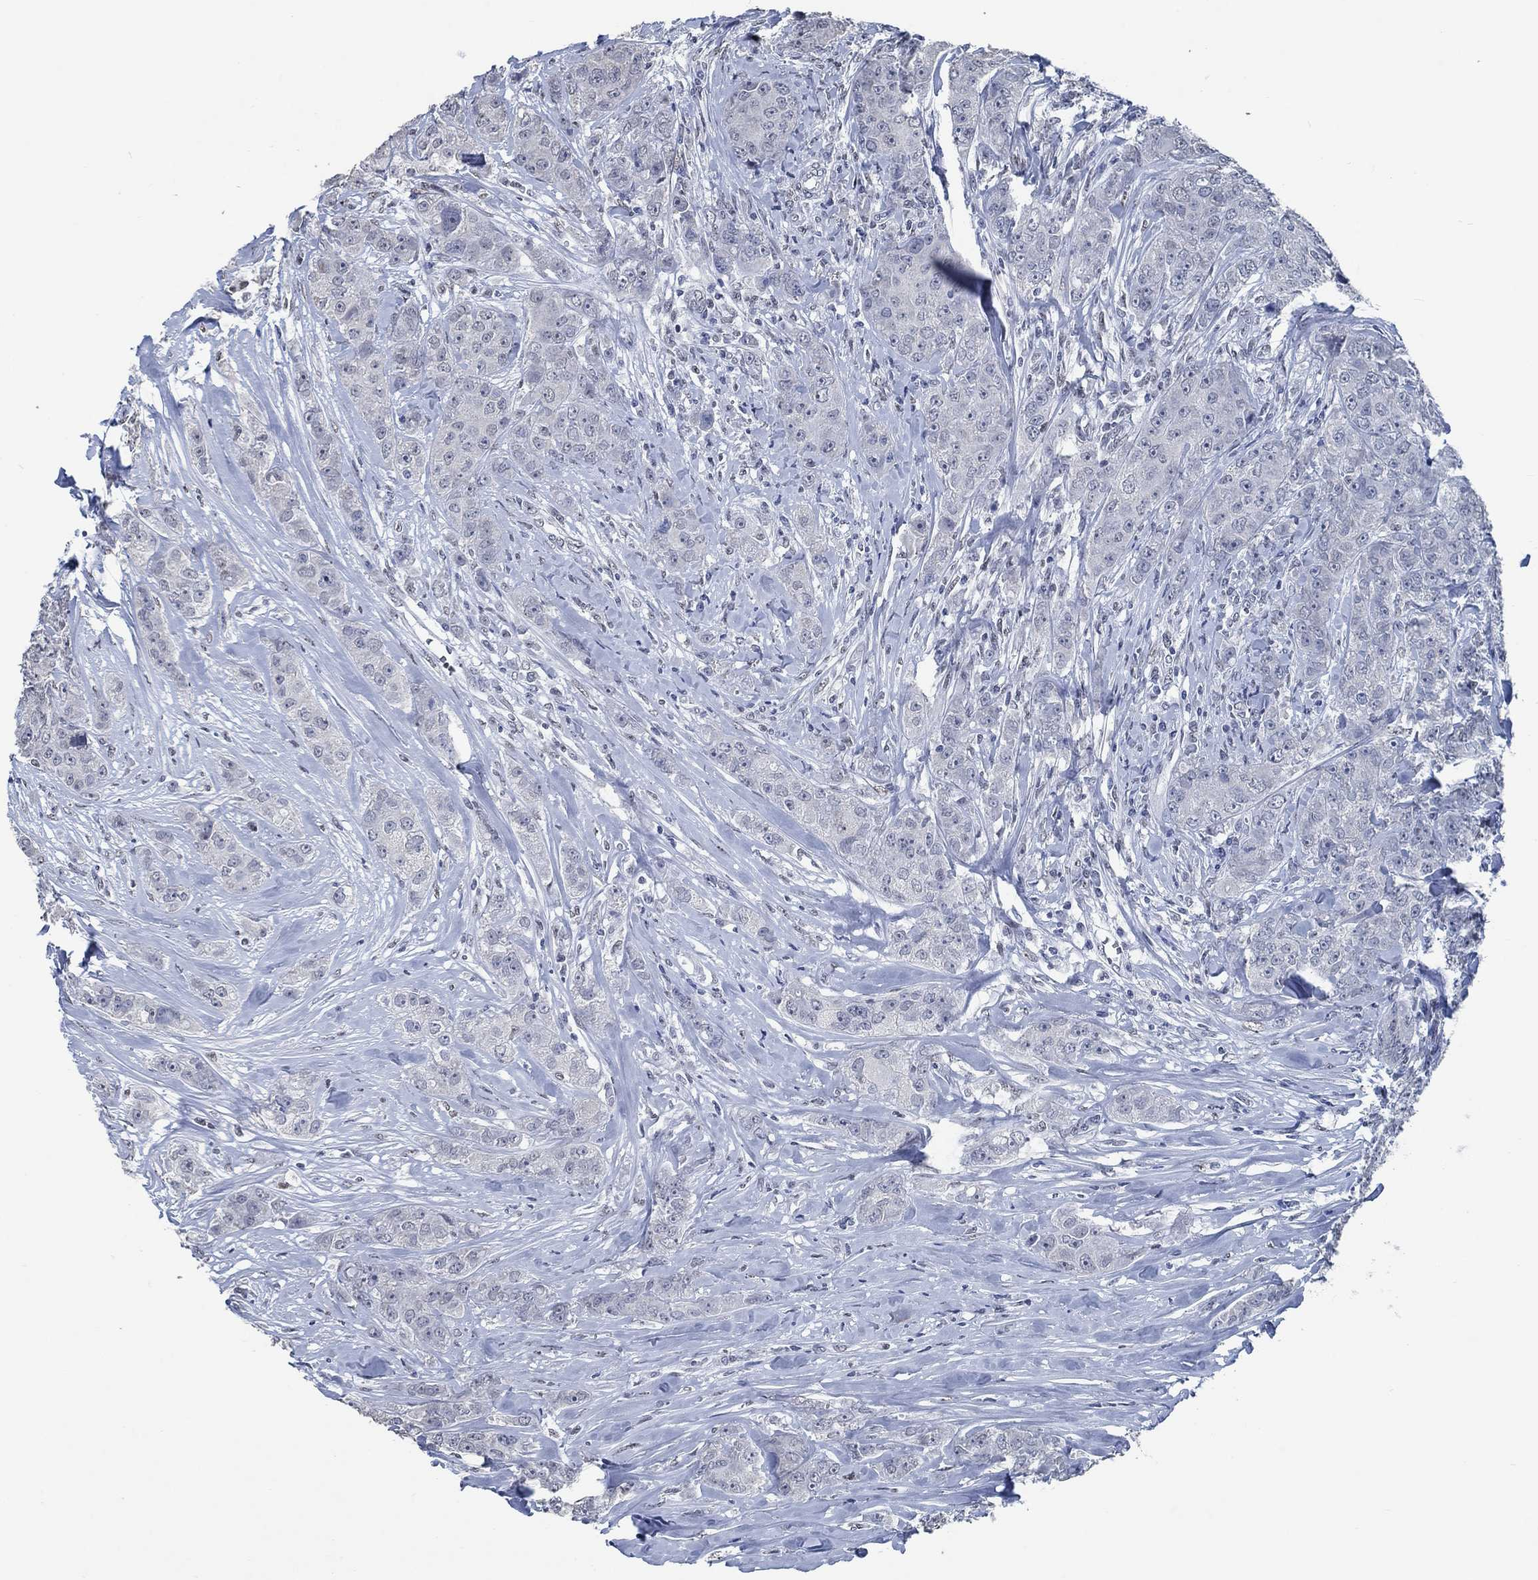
{"staining": {"intensity": "negative", "quantity": "none", "location": "none"}, "tissue": "breast cancer", "cell_type": "Tumor cells", "image_type": "cancer", "snomed": [{"axis": "morphology", "description": "Duct carcinoma"}, {"axis": "topography", "description": "Breast"}], "caption": "Immunohistochemistry micrograph of breast invasive ductal carcinoma stained for a protein (brown), which demonstrates no expression in tumor cells.", "gene": "OBSCN", "patient": {"sex": "female", "age": 43}}